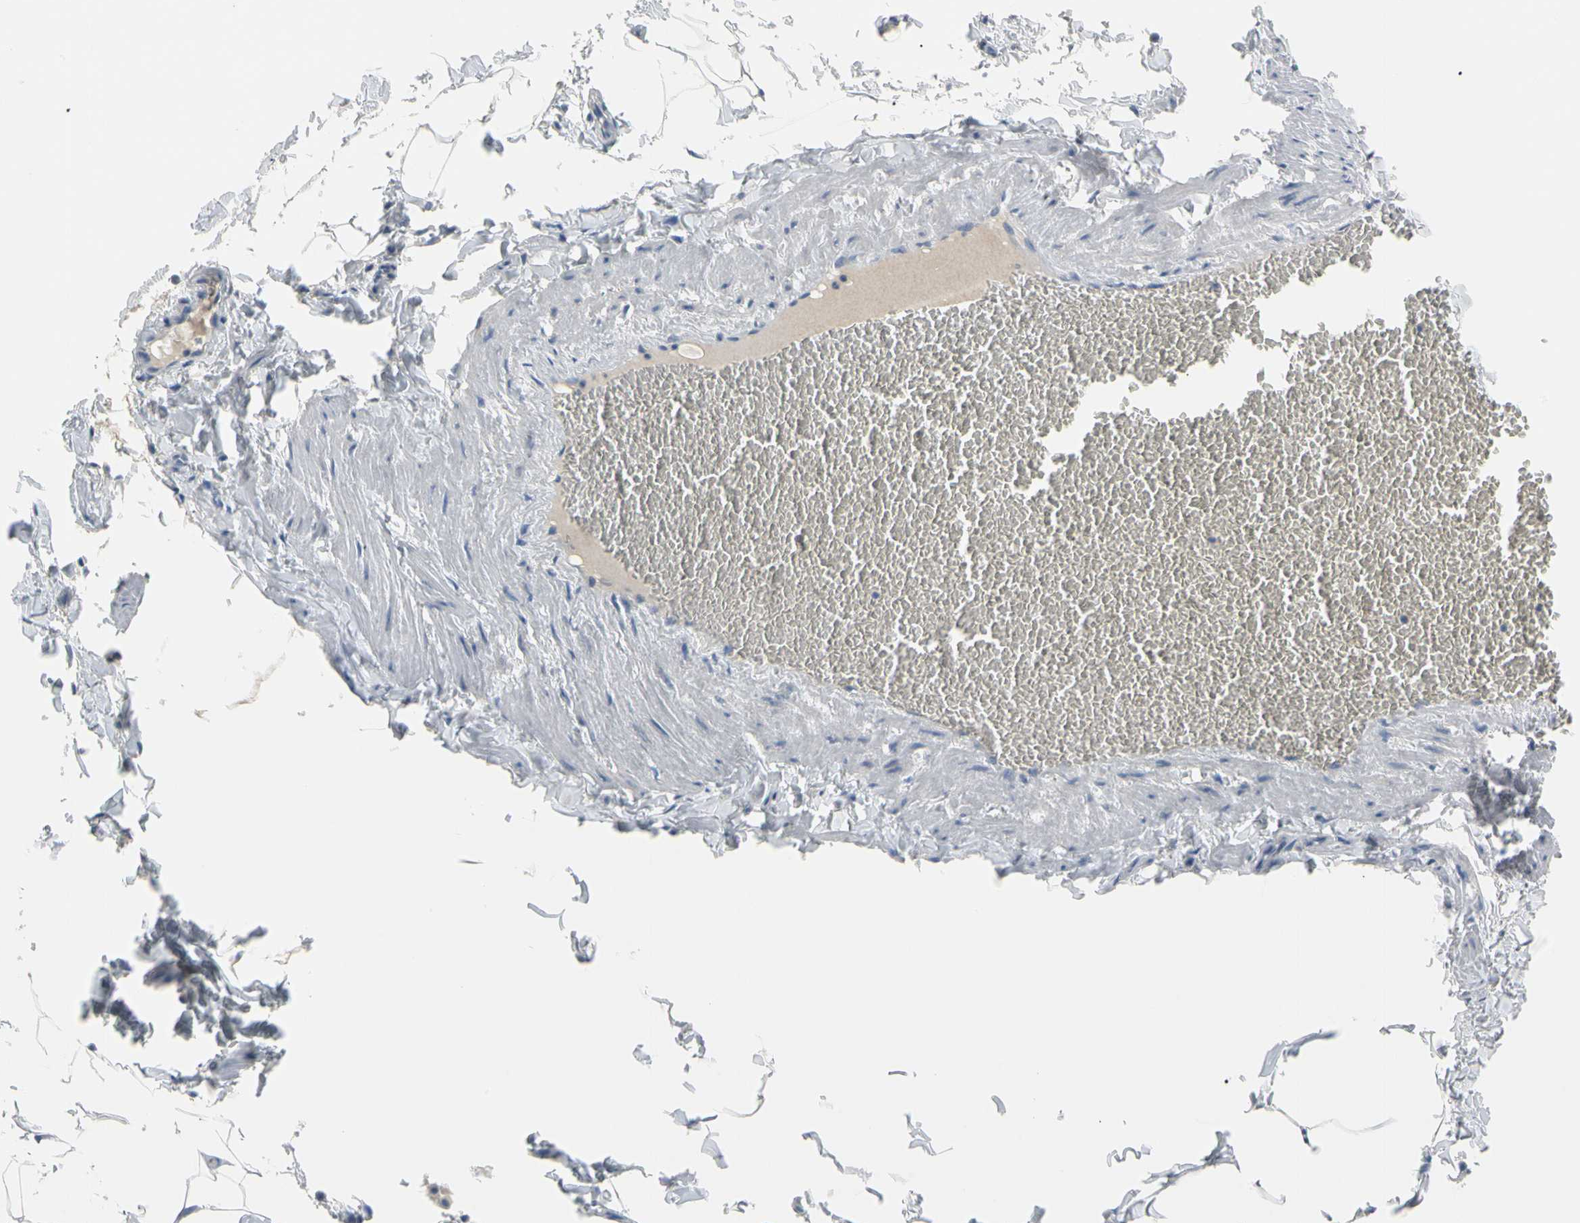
{"staining": {"intensity": "negative", "quantity": "none", "location": "none"}, "tissue": "adipose tissue", "cell_type": "Adipocytes", "image_type": "normal", "snomed": [{"axis": "morphology", "description": "Normal tissue, NOS"}, {"axis": "topography", "description": "Vascular tissue"}], "caption": "Immunohistochemistry (IHC) histopathology image of normal adipose tissue stained for a protein (brown), which displays no positivity in adipocytes.", "gene": "MARK1", "patient": {"sex": "male", "age": 41}}